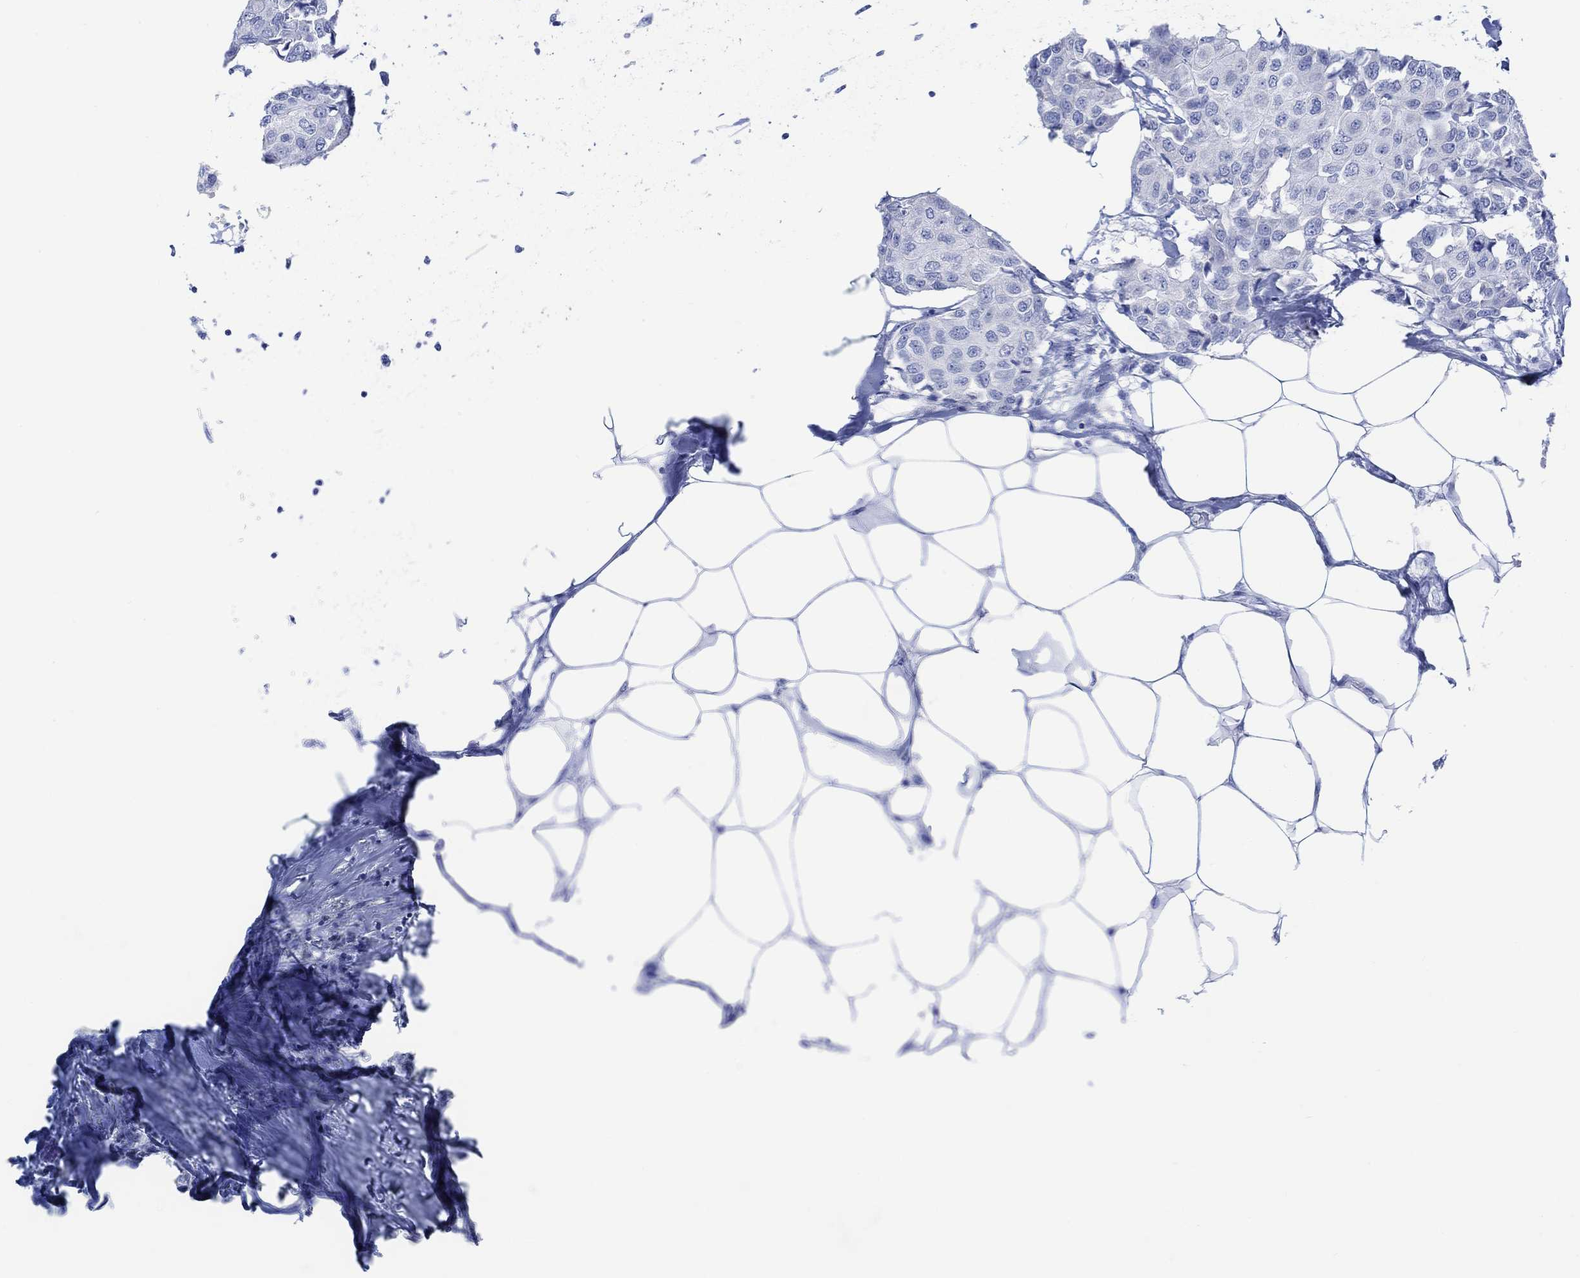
{"staining": {"intensity": "negative", "quantity": "none", "location": "none"}, "tissue": "breast cancer", "cell_type": "Tumor cells", "image_type": "cancer", "snomed": [{"axis": "morphology", "description": "Duct carcinoma"}, {"axis": "topography", "description": "Breast"}], "caption": "This is an immunohistochemistry (IHC) micrograph of human breast cancer (infiltrating ductal carcinoma). There is no staining in tumor cells.", "gene": "CALCA", "patient": {"sex": "female", "age": 80}}